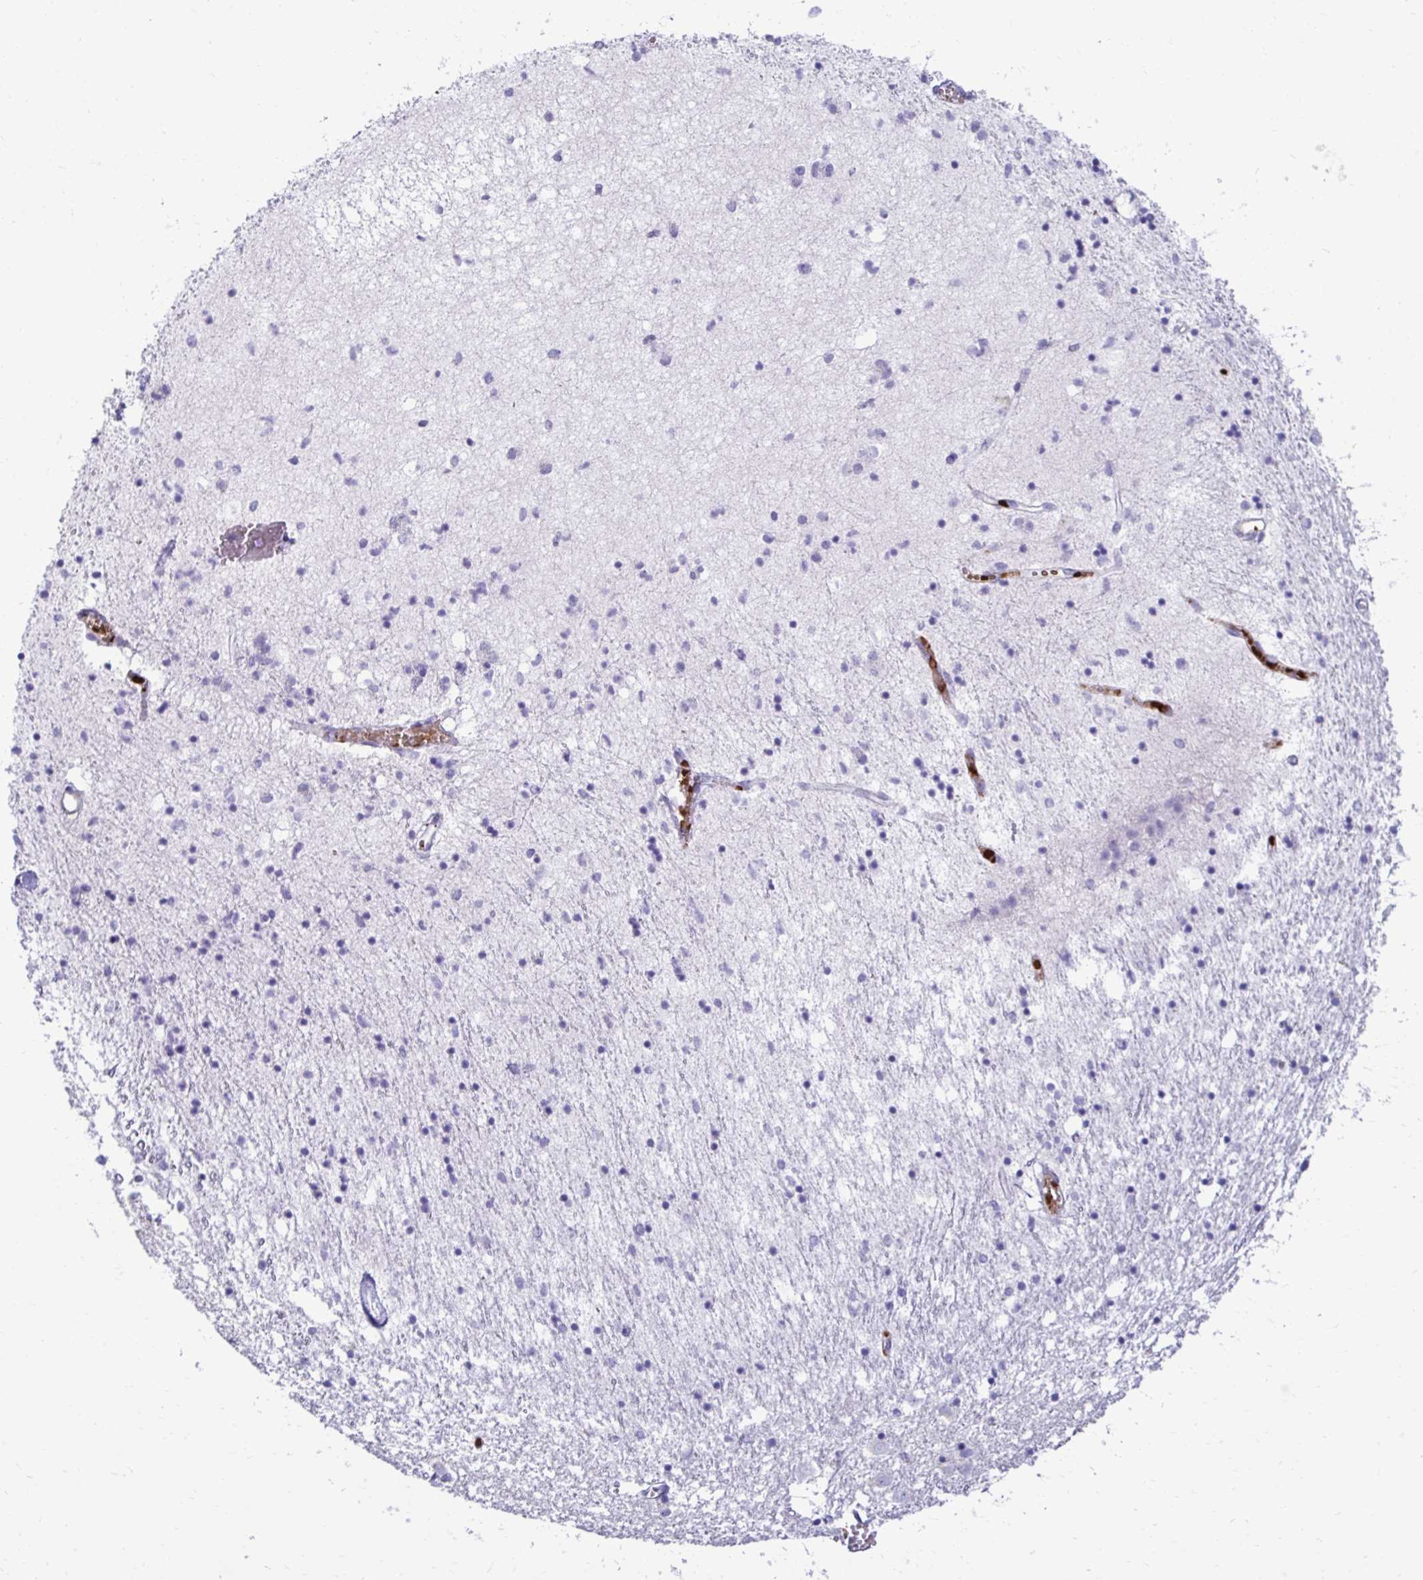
{"staining": {"intensity": "negative", "quantity": "none", "location": "none"}, "tissue": "caudate", "cell_type": "Glial cells", "image_type": "normal", "snomed": [{"axis": "morphology", "description": "Normal tissue, NOS"}, {"axis": "topography", "description": "Lateral ventricle wall"}], "caption": "The micrograph demonstrates no staining of glial cells in unremarkable caudate.", "gene": "RHBDL3", "patient": {"sex": "male", "age": 70}}